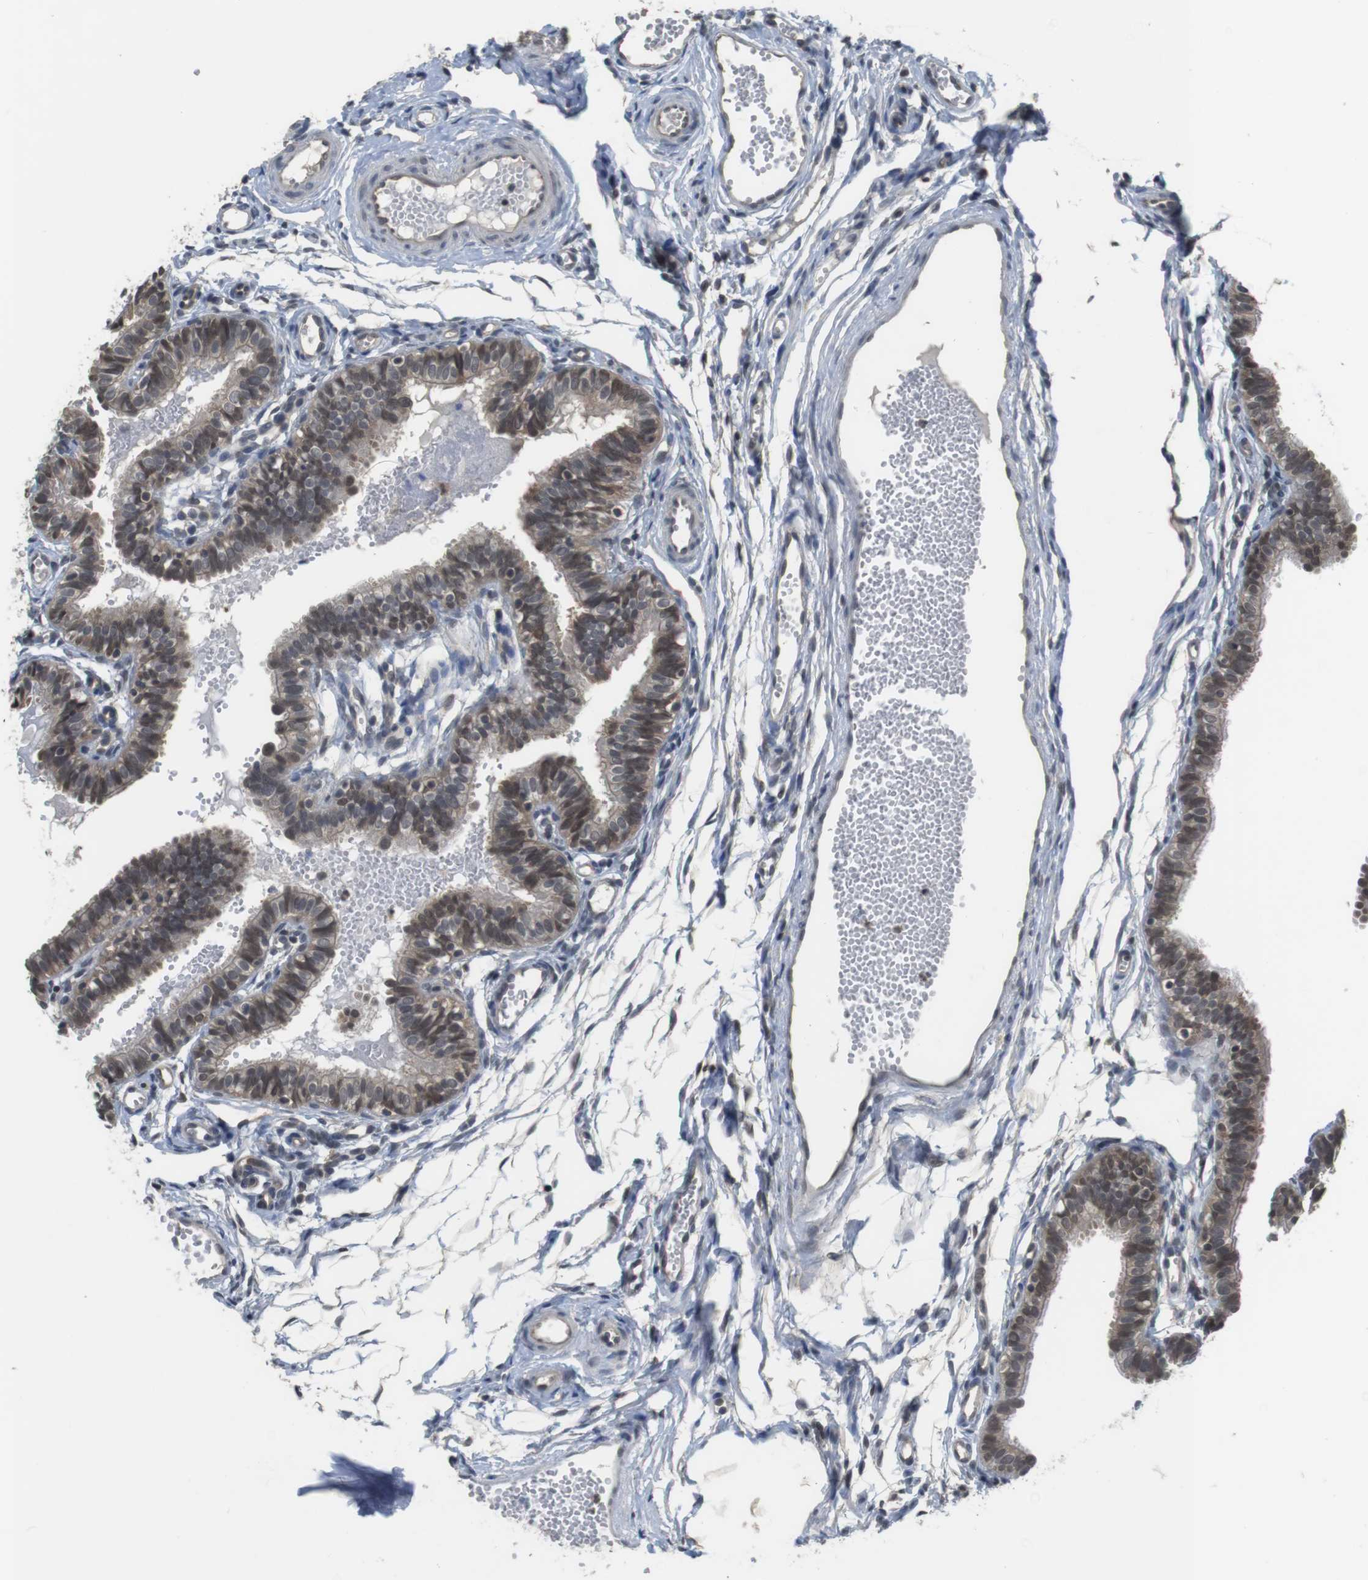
{"staining": {"intensity": "weak", "quantity": "25%-75%", "location": "cytoplasmic/membranous,nuclear"}, "tissue": "fallopian tube", "cell_type": "Glandular cells", "image_type": "normal", "snomed": [{"axis": "morphology", "description": "Normal tissue, NOS"}, {"axis": "topography", "description": "Fallopian tube"}, {"axis": "topography", "description": "Placenta"}], "caption": "This is a photomicrograph of immunohistochemistry (IHC) staining of unremarkable fallopian tube, which shows weak expression in the cytoplasmic/membranous,nuclear of glandular cells.", "gene": "FADD", "patient": {"sex": "female", "age": 34}}